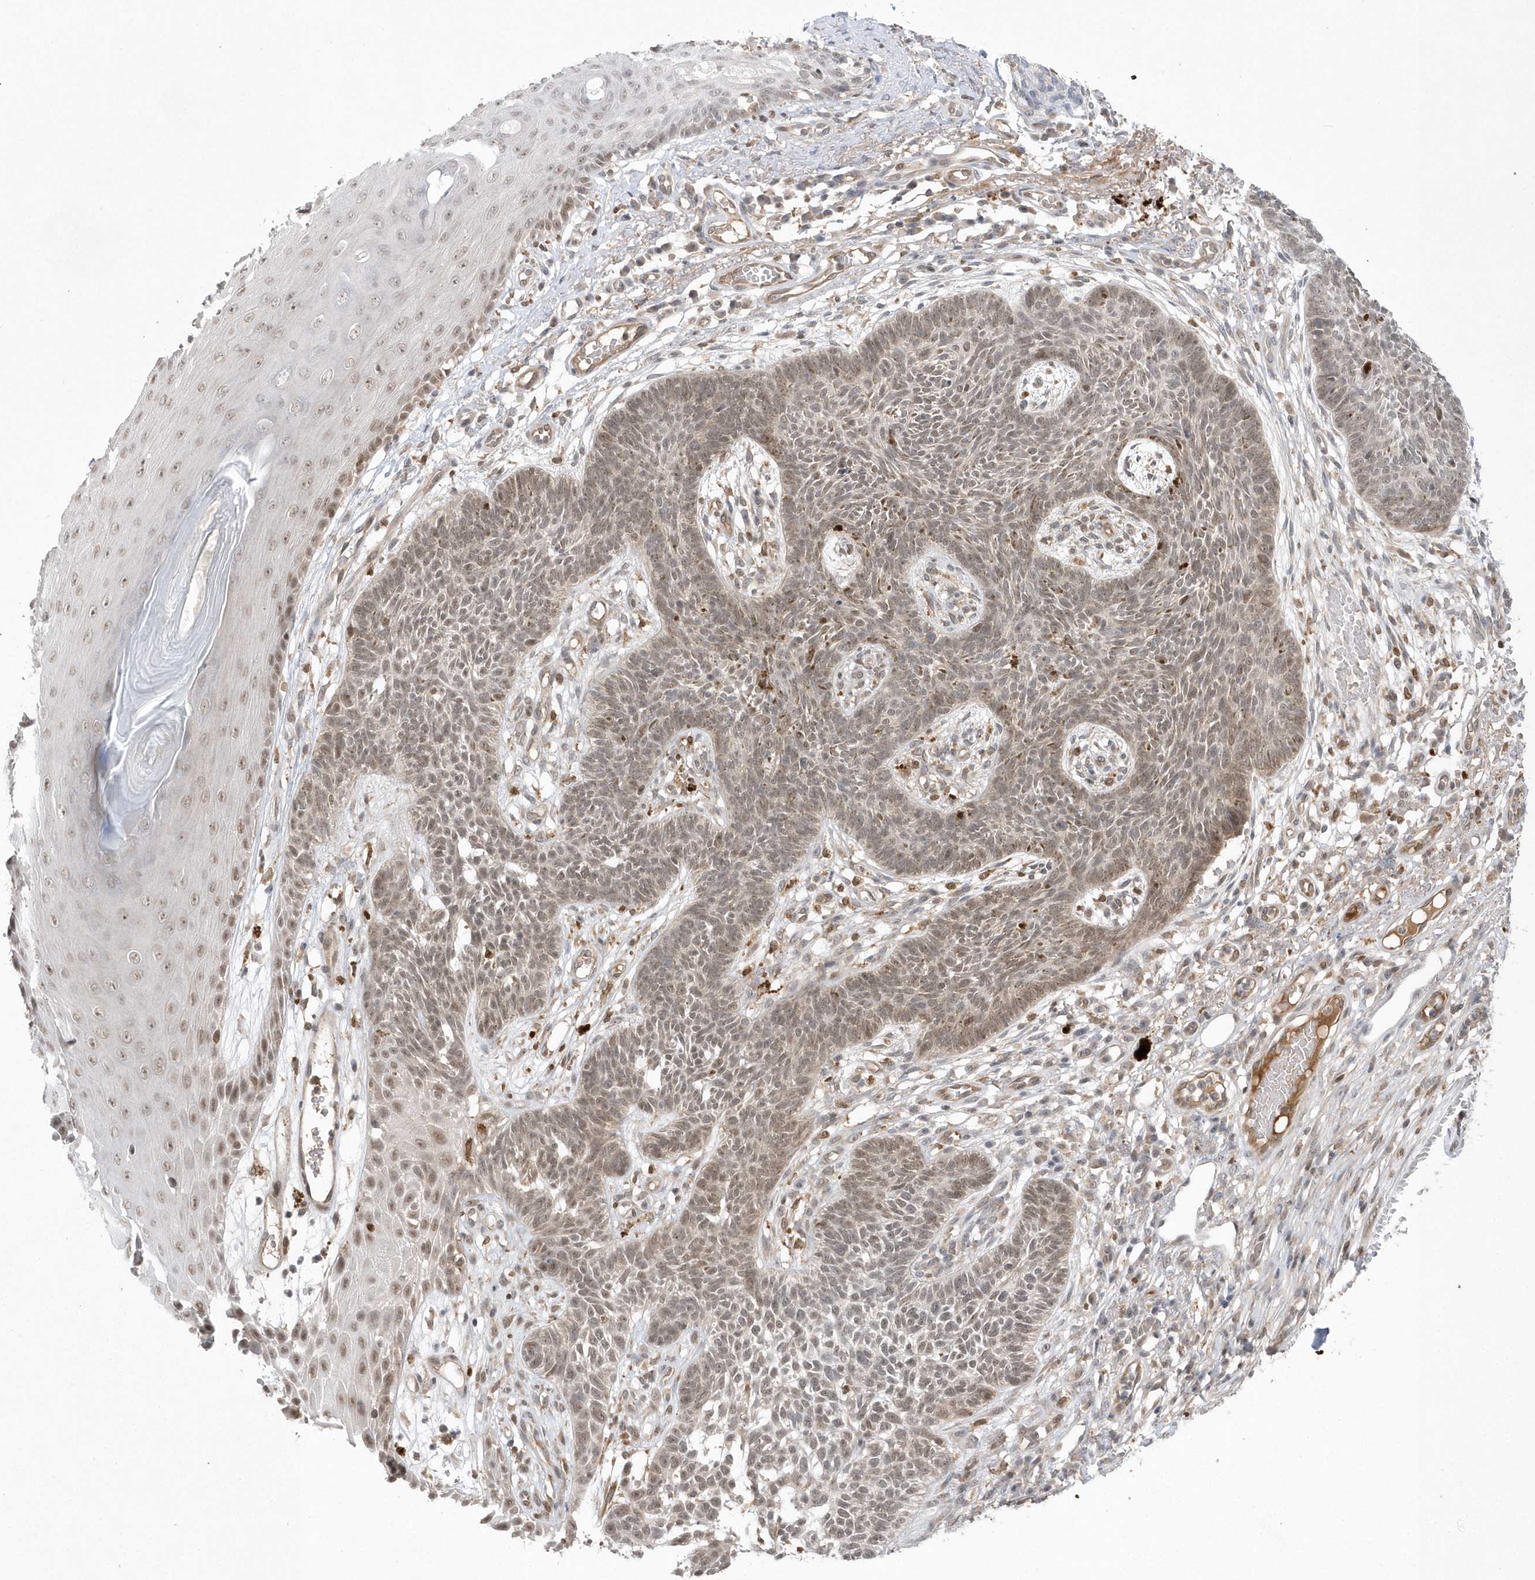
{"staining": {"intensity": "weak", "quantity": ">75%", "location": "nuclear"}, "tissue": "skin cancer", "cell_type": "Tumor cells", "image_type": "cancer", "snomed": [{"axis": "morphology", "description": "Basal cell carcinoma"}, {"axis": "topography", "description": "Skin"}], "caption": "A high-resolution photomicrograph shows immunohistochemistry staining of skin cancer, which exhibits weak nuclear positivity in approximately >75% of tumor cells.", "gene": "TMEM132B", "patient": {"sex": "female", "age": 84}}